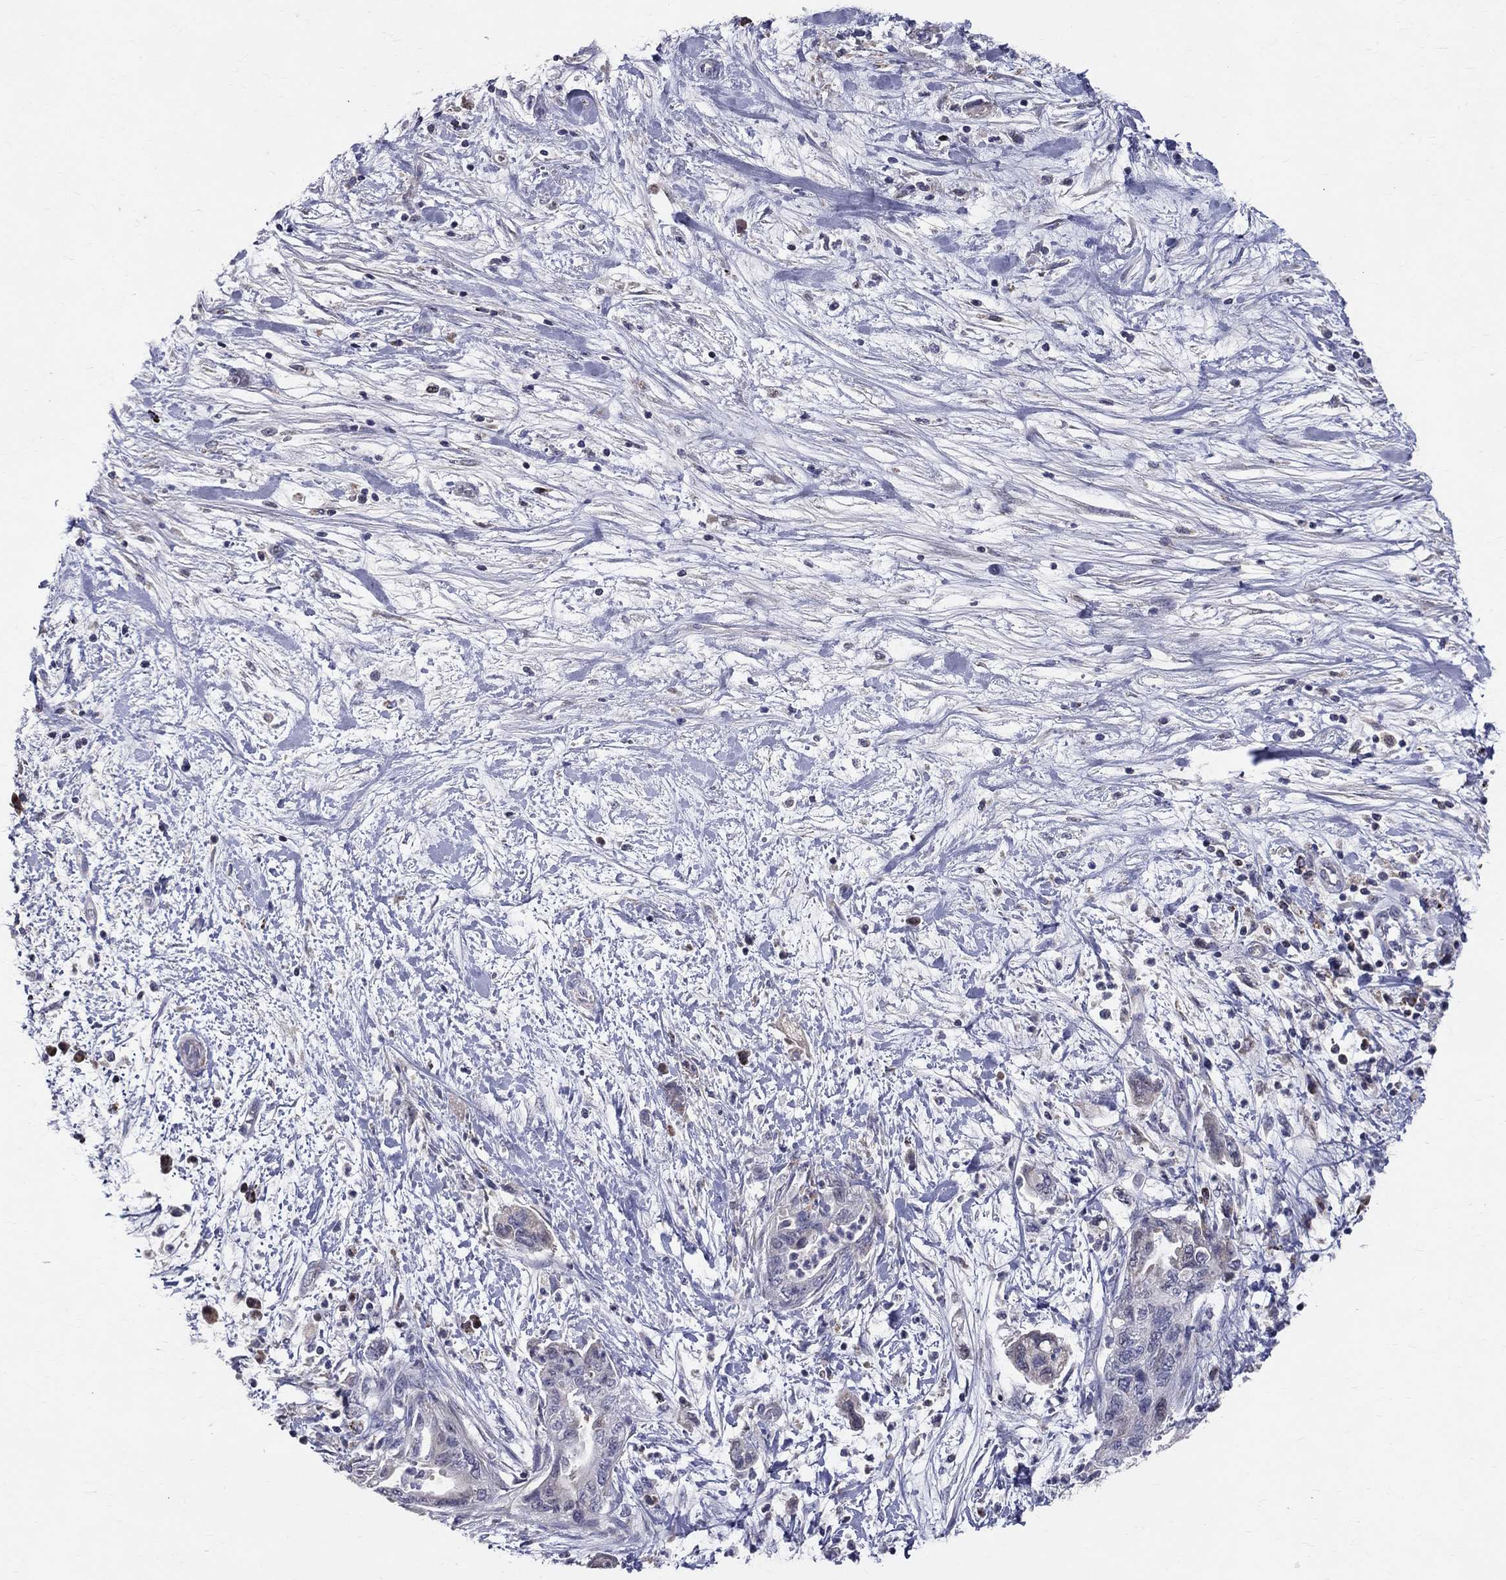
{"staining": {"intensity": "negative", "quantity": "none", "location": "none"}, "tissue": "pancreatic cancer", "cell_type": "Tumor cells", "image_type": "cancer", "snomed": [{"axis": "morphology", "description": "Adenocarcinoma, NOS"}, {"axis": "topography", "description": "Pancreas"}], "caption": "A photomicrograph of human adenocarcinoma (pancreatic) is negative for staining in tumor cells.", "gene": "SLC4A10", "patient": {"sex": "female", "age": 73}}